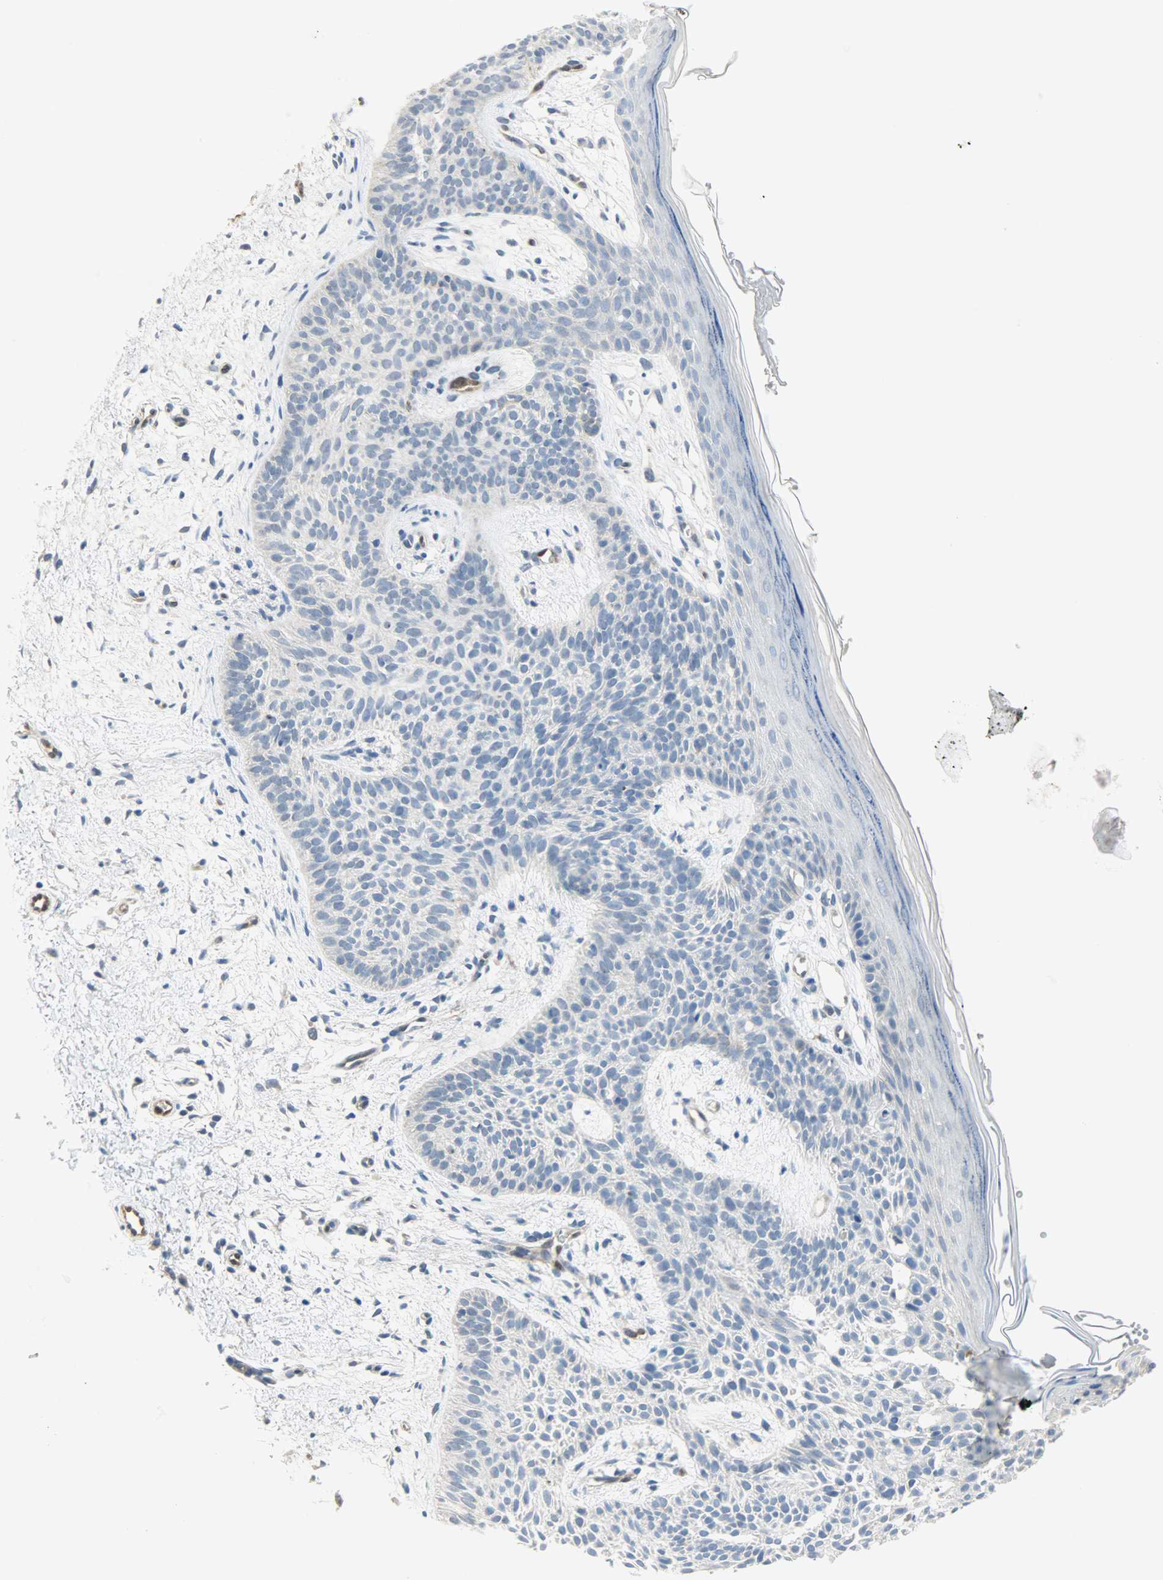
{"staining": {"intensity": "negative", "quantity": "none", "location": "none"}, "tissue": "skin cancer", "cell_type": "Tumor cells", "image_type": "cancer", "snomed": [{"axis": "morphology", "description": "Normal tissue, NOS"}, {"axis": "morphology", "description": "Basal cell carcinoma"}, {"axis": "topography", "description": "Skin"}], "caption": "An immunohistochemistry micrograph of basal cell carcinoma (skin) is shown. There is no staining in tumor cells of basal cell carcinoma (skin).", "gene": "FKBP1A", "patient": {"sex": "female", "age": 69}}